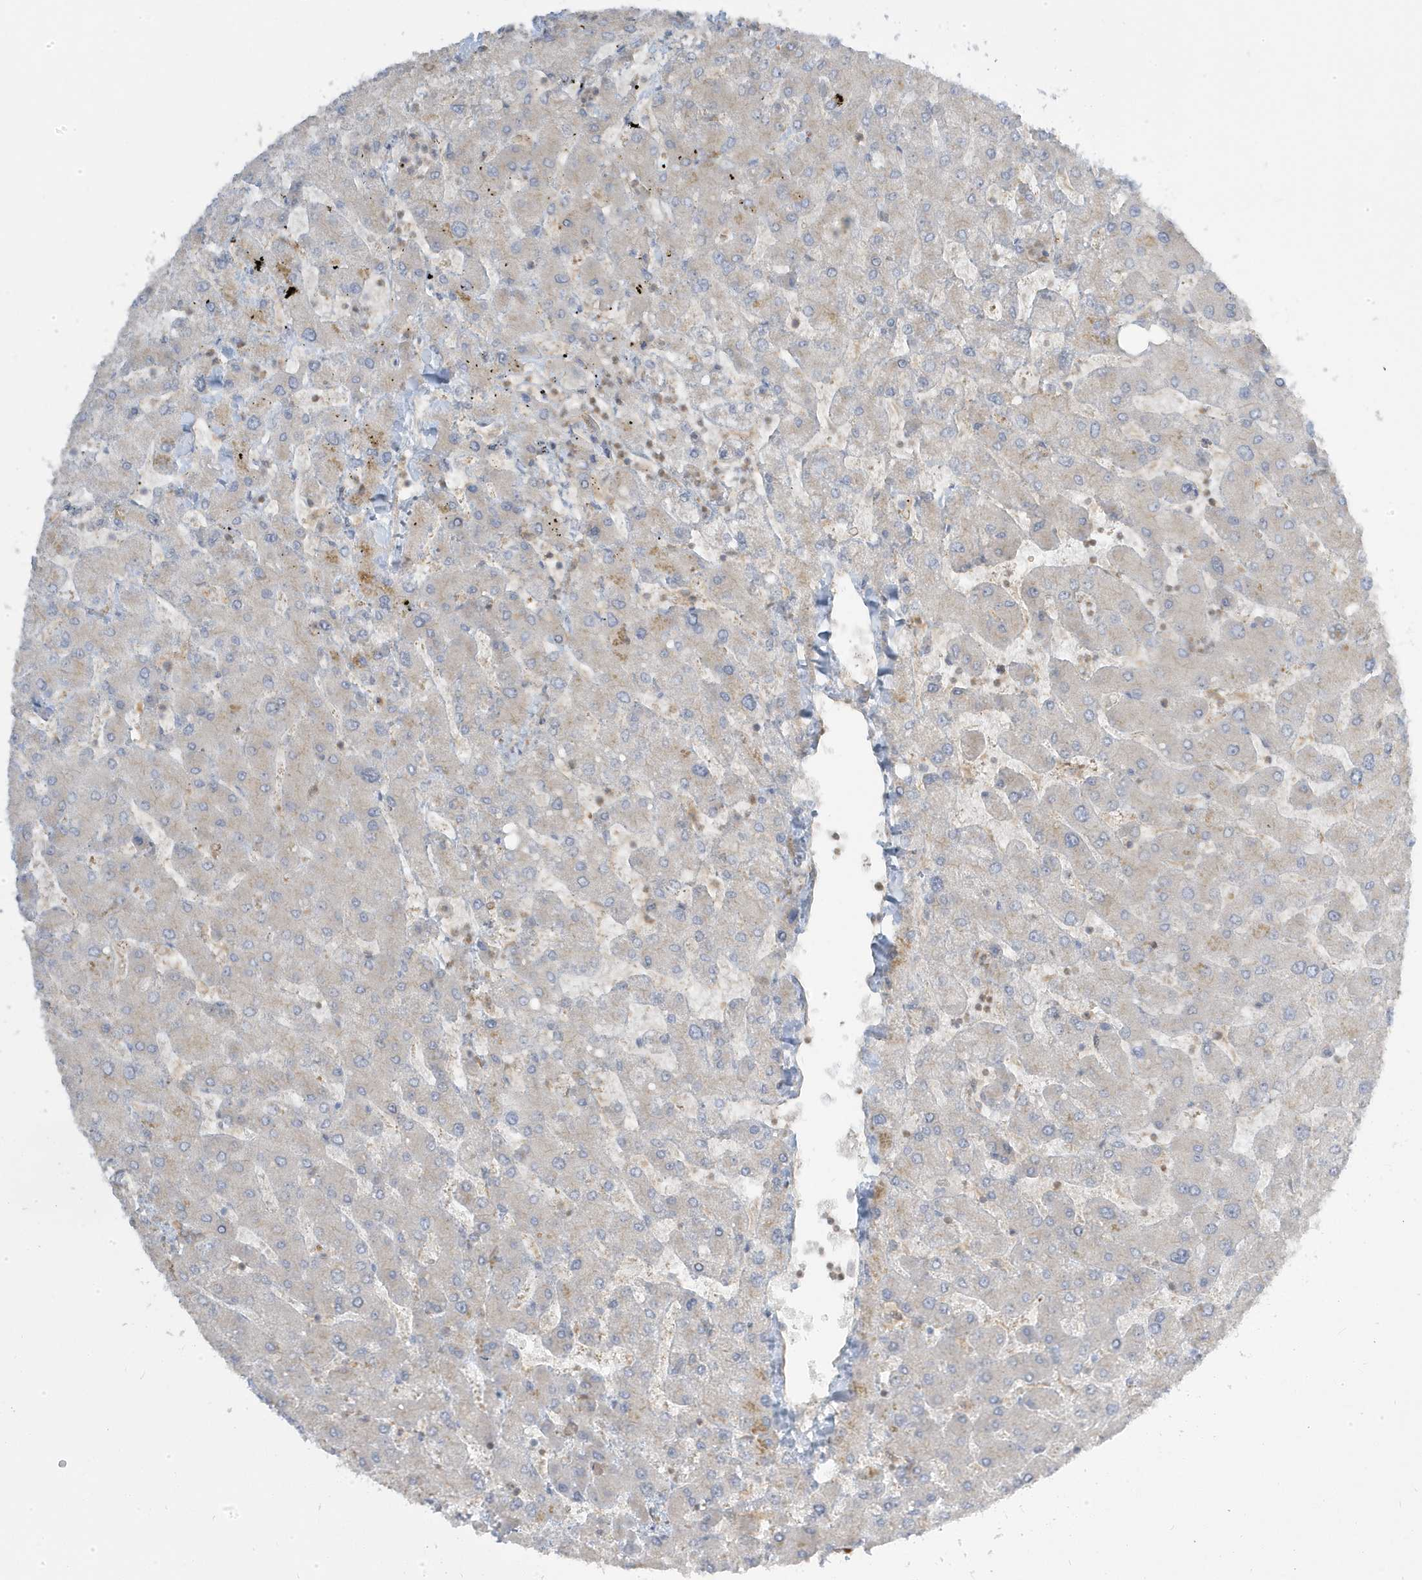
{"staining": {"intensity": "moderate", "quantity": "25%-75%", "location": "cytoplasmic/membranous"}, "tissue": "liver", "cell_type": "Cholangiocytes", "image_type": "normal", "snomed": [{"axis": "morphology", "description": "Normal tissue, NOS"}, {"axis": "topography", "description": "Liver"}], "caption": "Normal liver displays moderate cytoplasmic/membranous positivity in about 25%-75% of cholangiocytes.", "gene": "STAM", "patient": {"sex": "male", "age": 55}}